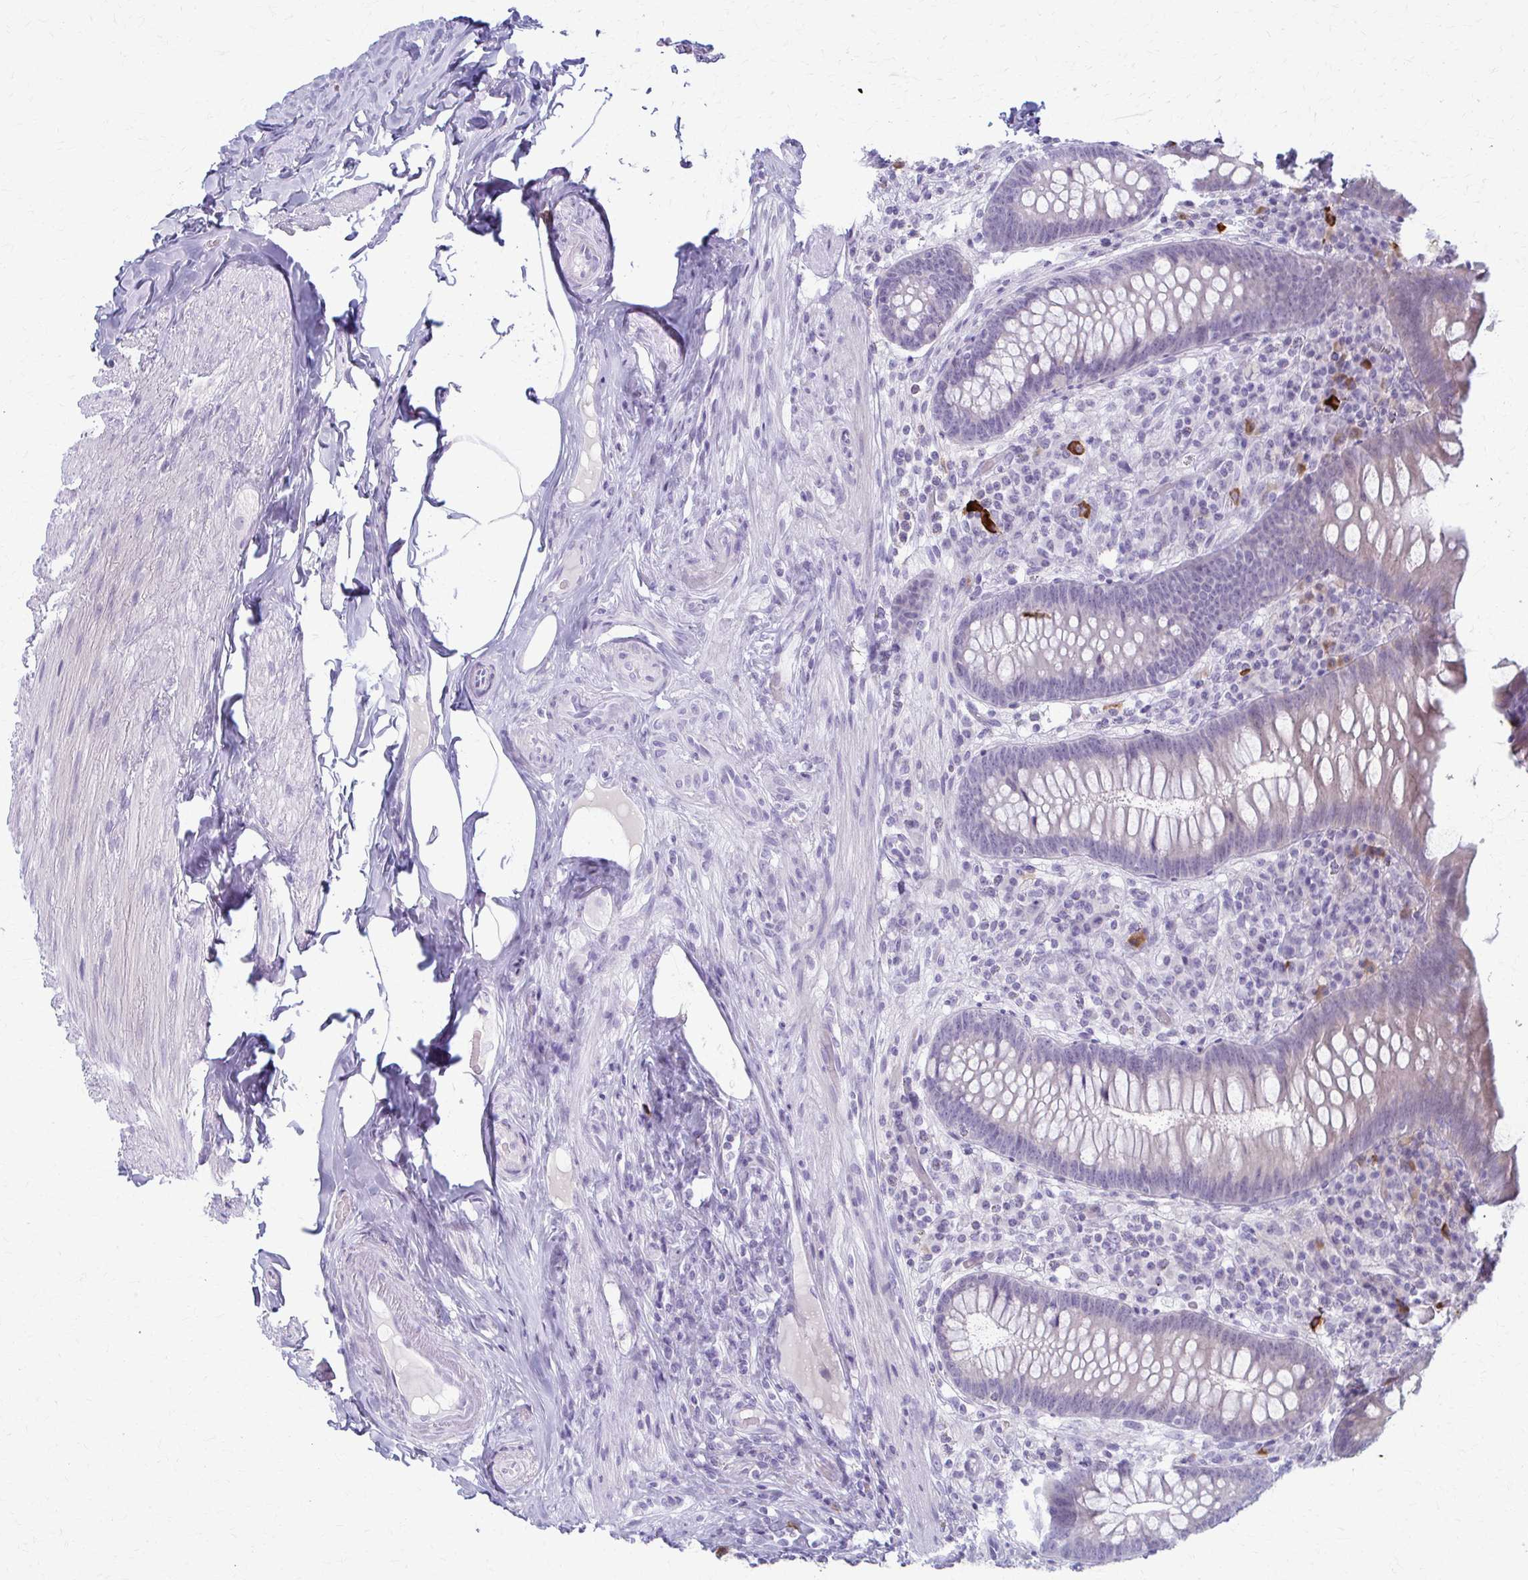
{"staining": {"intensity": "negative", "quantity": "none", "location": "none"}, "tissue": "appendix", "cell_type": "Glandular cells", "image_type": "normal", "snomed": [{"axis": "morphology", "description": "Normal tissue, NOS"}, {"axis": "topography", "description": "Appendix"}], "caption": "This photomicrograph is of benign appendix stained with IHC to label a protein in brown with the nuclei are counter-stained blue. There is no expression in glandular cells.", "gene": "LDLRAP1", "patient": {"sex": "male", "age": 71}}